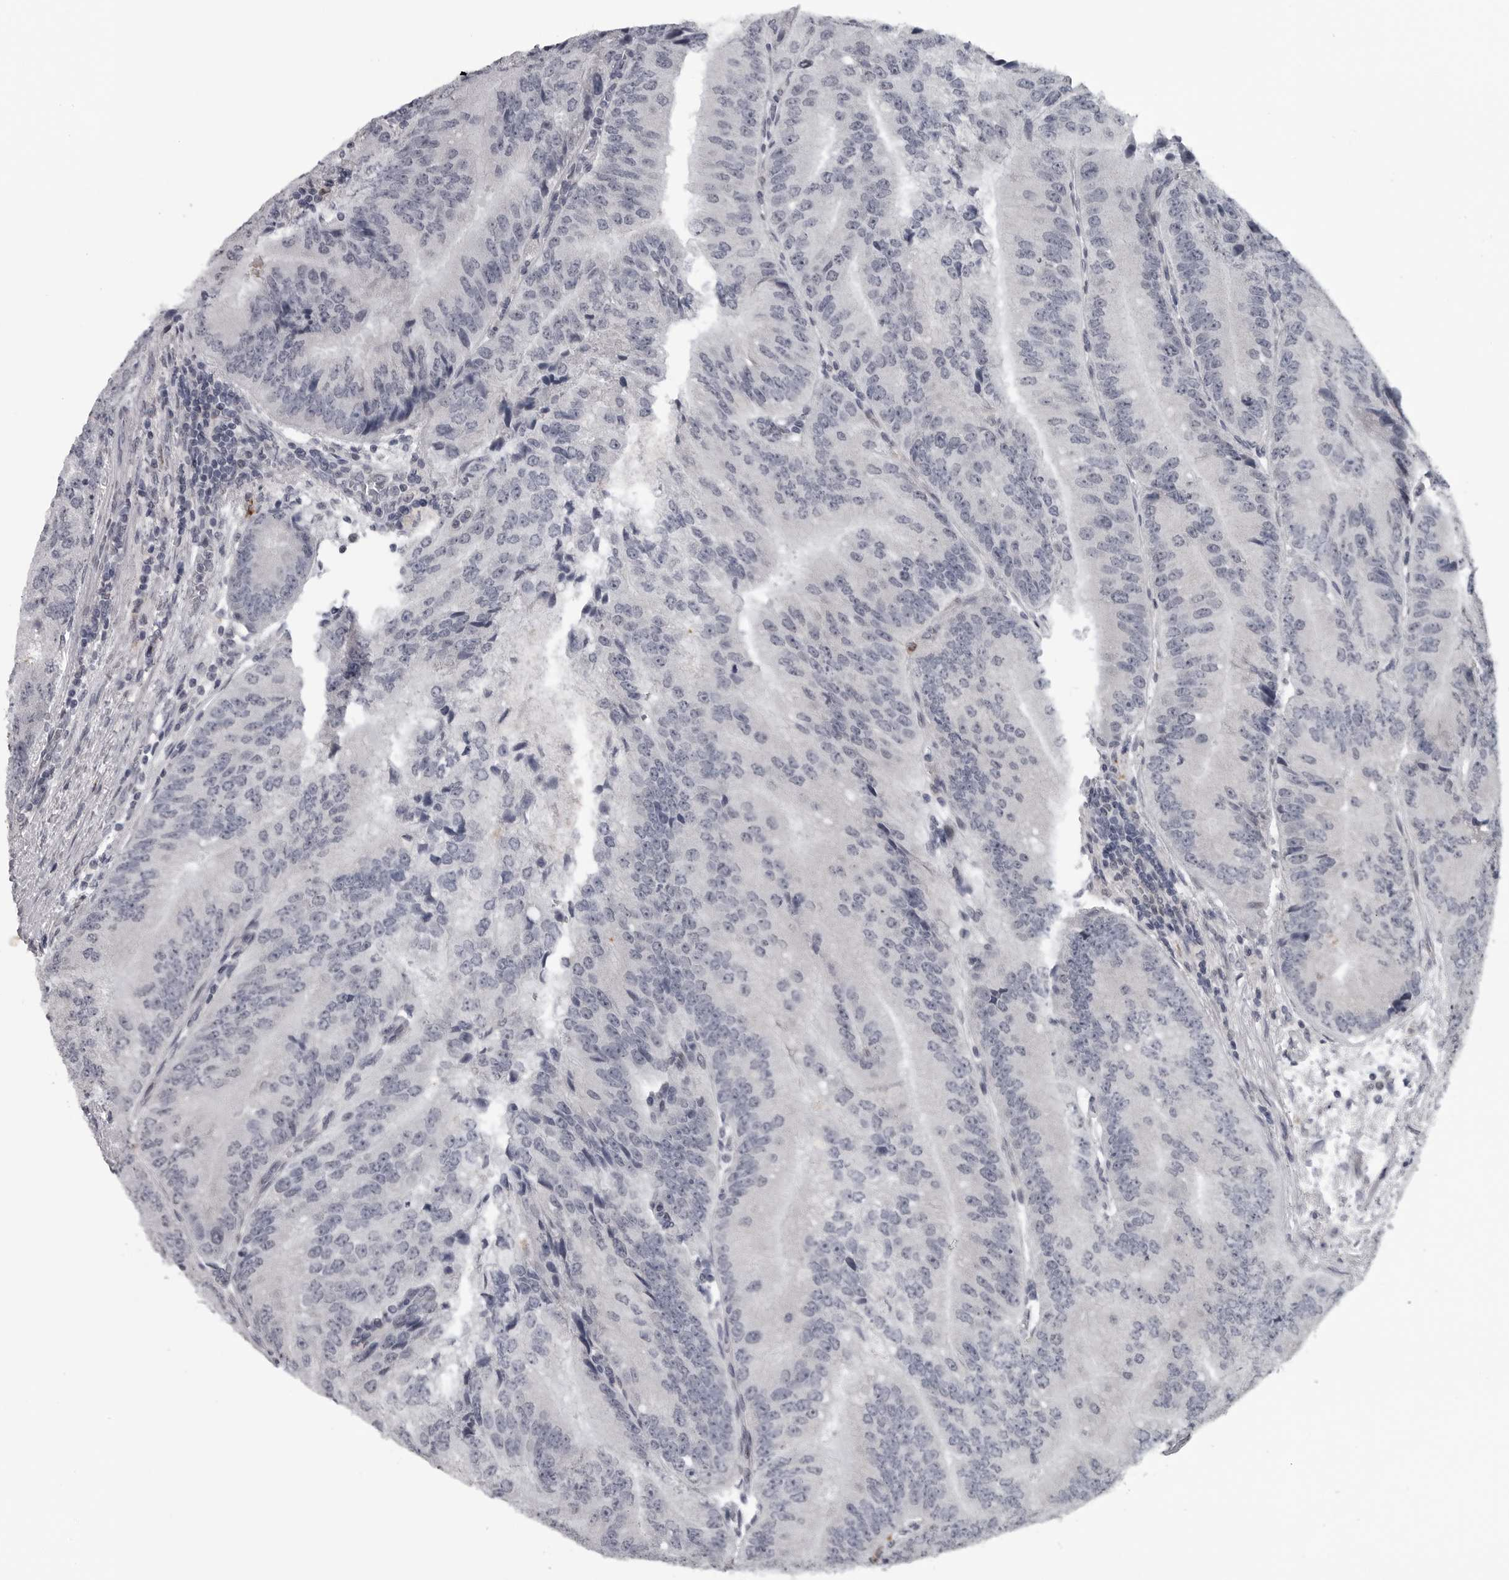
{"staining": {"intensity": "negative", "quantity": "none", "location": "none"}, "tissue": "prostate cancer", "cell_type": "Tumor cells", "image_type": "cancer", "snomed": [{"axis": "morphology", "description": "Adenocarcinoma, High grade"}, {"axis": "topography", "description": "Prostate"}], "caption": "A high-resolution histopathology image shows IHC staining of prostate high-grade adenocarcinoma, which exhibits no significant expression in tumor cells.", "gene": "LYSMD1", "patient": {"sex": "male", "age": 70}}